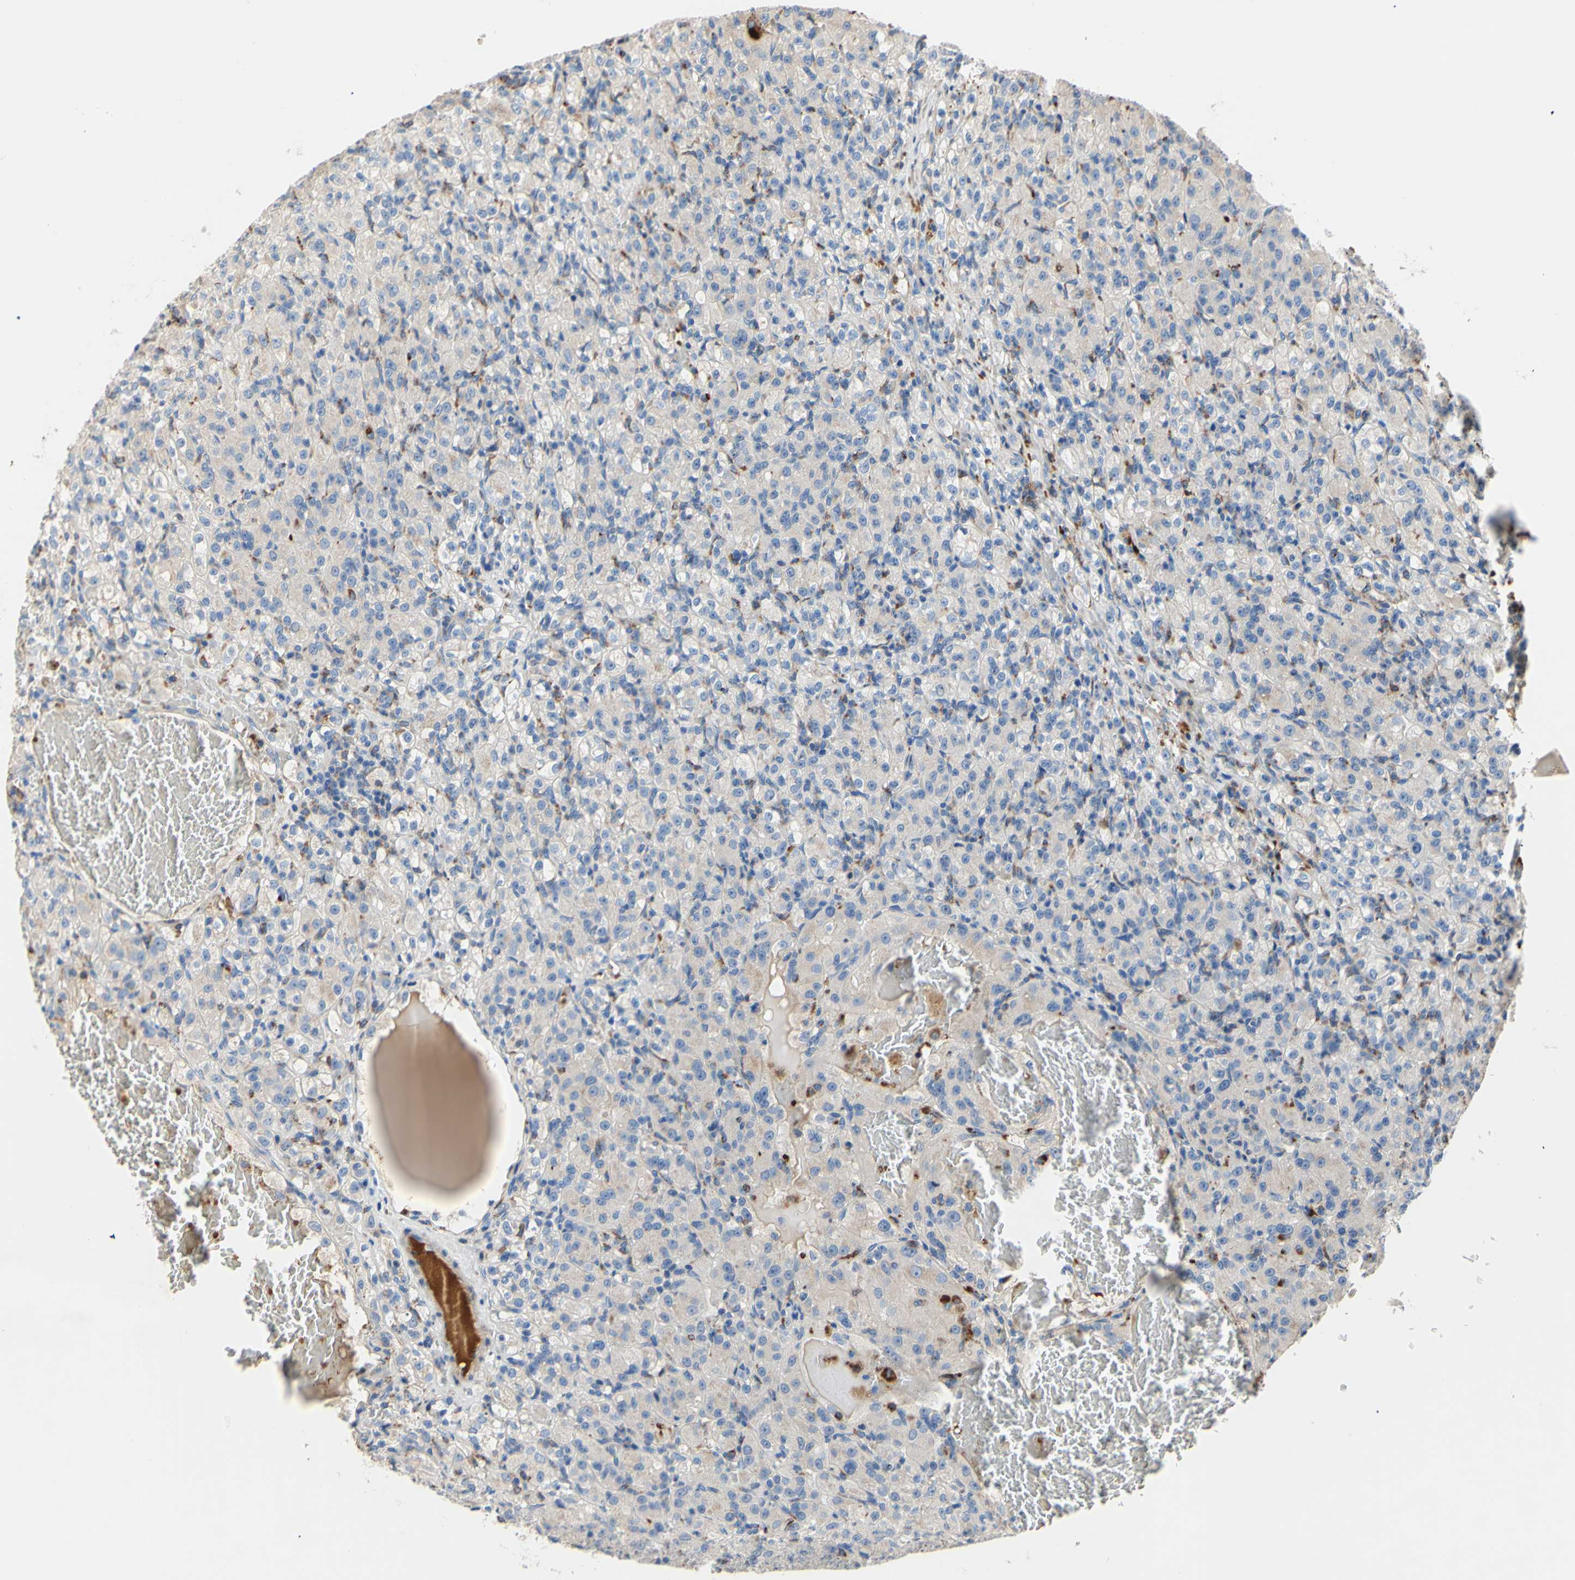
{"staining": {"intensity": "weak", "quantity": "<25%", "location": "cytoplasmic/membranous"}, "tissue": "renal cancer", "cell_type": "Tumor cells", "image_type": "cancer", "snomed": [{"axis": "morphology", "description": "Adenocarcinoma, NOS"}, {"axis": "topography", "description": "Kidney"}], "caption": "Photomicrograph shows no significant protein positivity in tumor cells of adenocarcinoma (renal). (Brightfield microscopy of DAB immunohistochemistry at high magnification).", "gene": "CDON", "patient": {"sex": "male", "age": 61}}